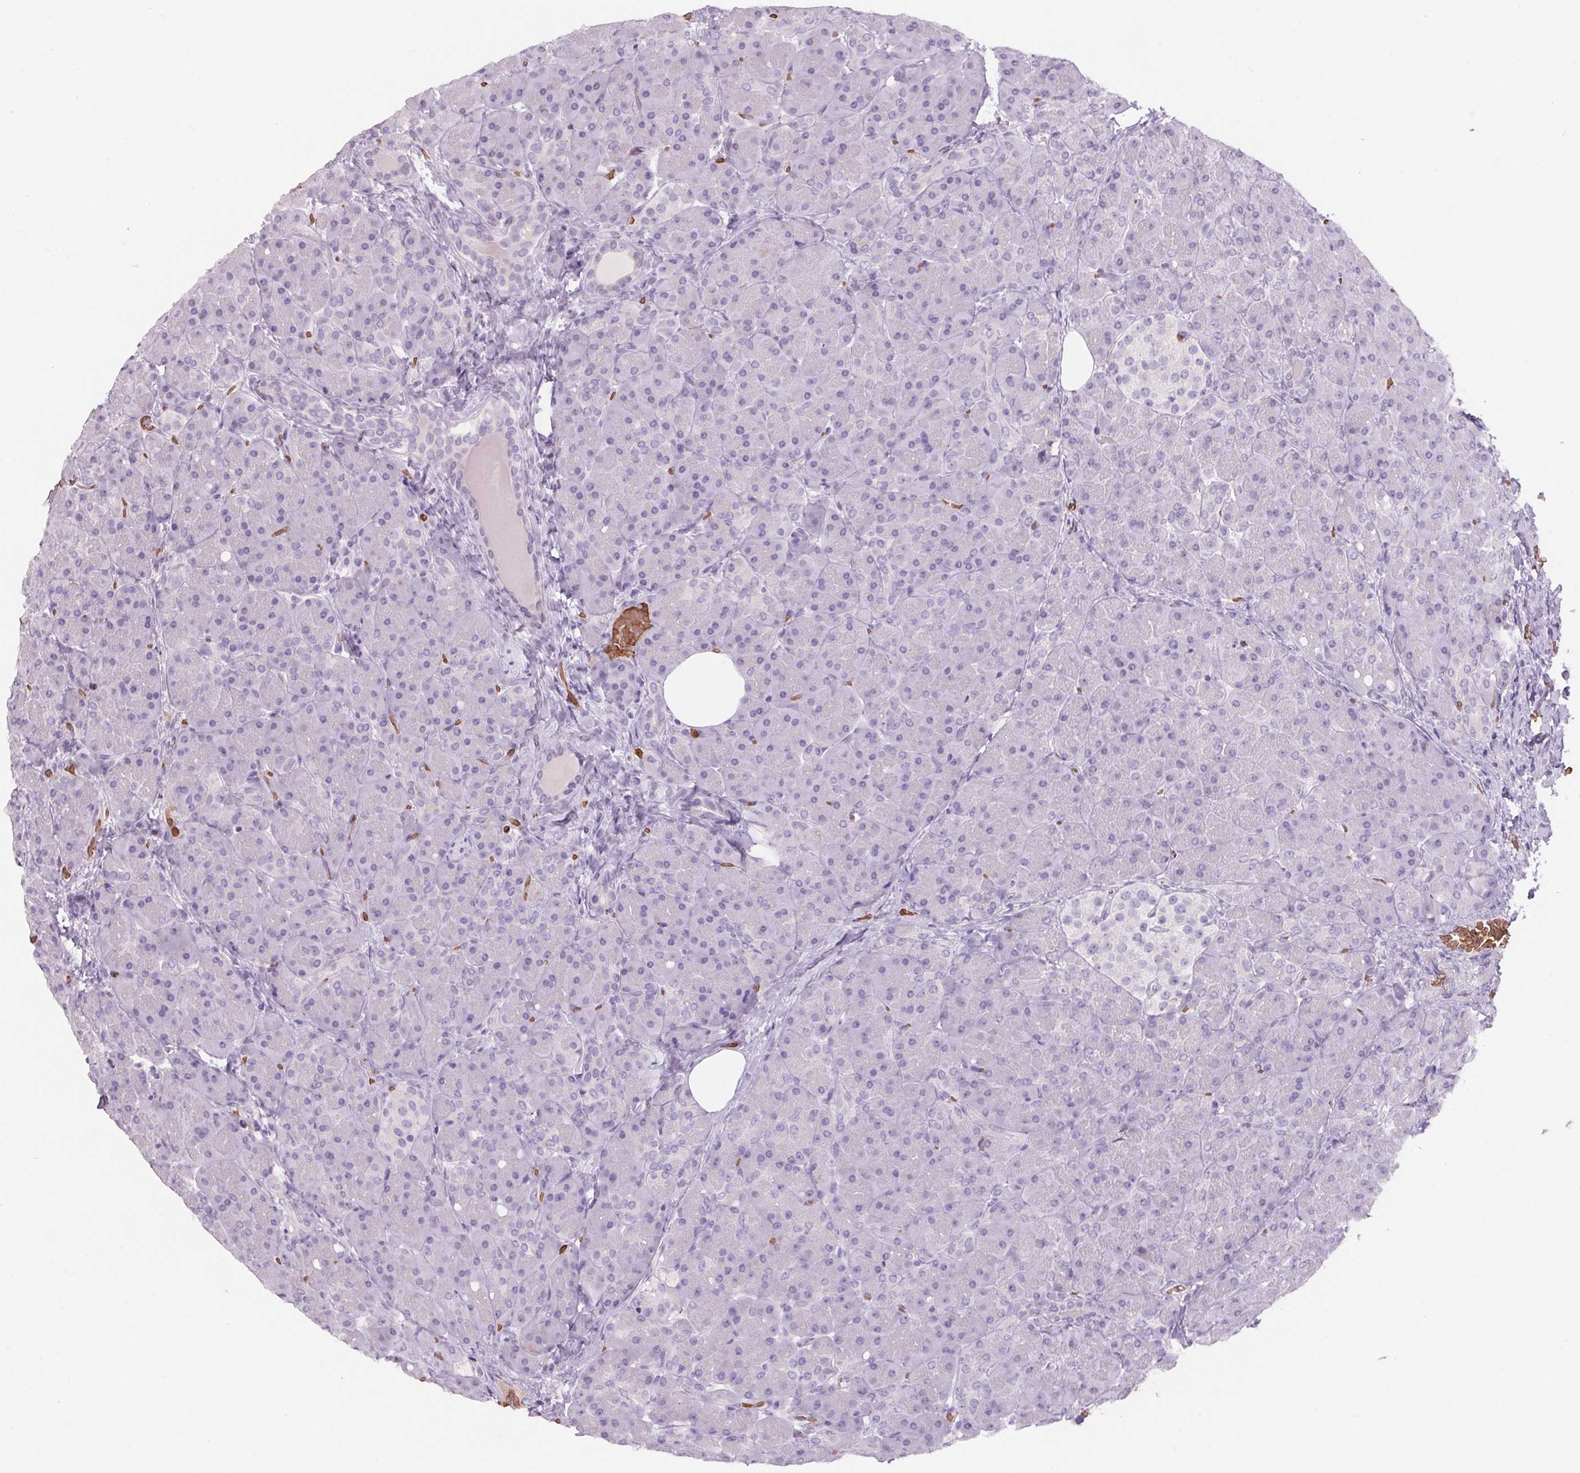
{"staining": {"intensity": "negative", "quantity": "none", "location": "none"}, "tissue": "pancreas", "cell_type": "Exocrine glandular cells", "image_type": "normal", "snomed": [{"axis": "morphology", "description": "Normal tissue, NOS"}, {"axis": "topography", "description": "Pancreas"}], "caption": "The photomicrograph demonstrates no significant staining in exocrine glandular cells of pancreas. Brightfield microscopy of immunohistochemistry stained with DAB (3,3'-diaminobenzidine) (brown) and hematoxylin (blue), captured at high magnification.", "gene": "HBQ1", "patient": {"sex": "male", "age": 55}}